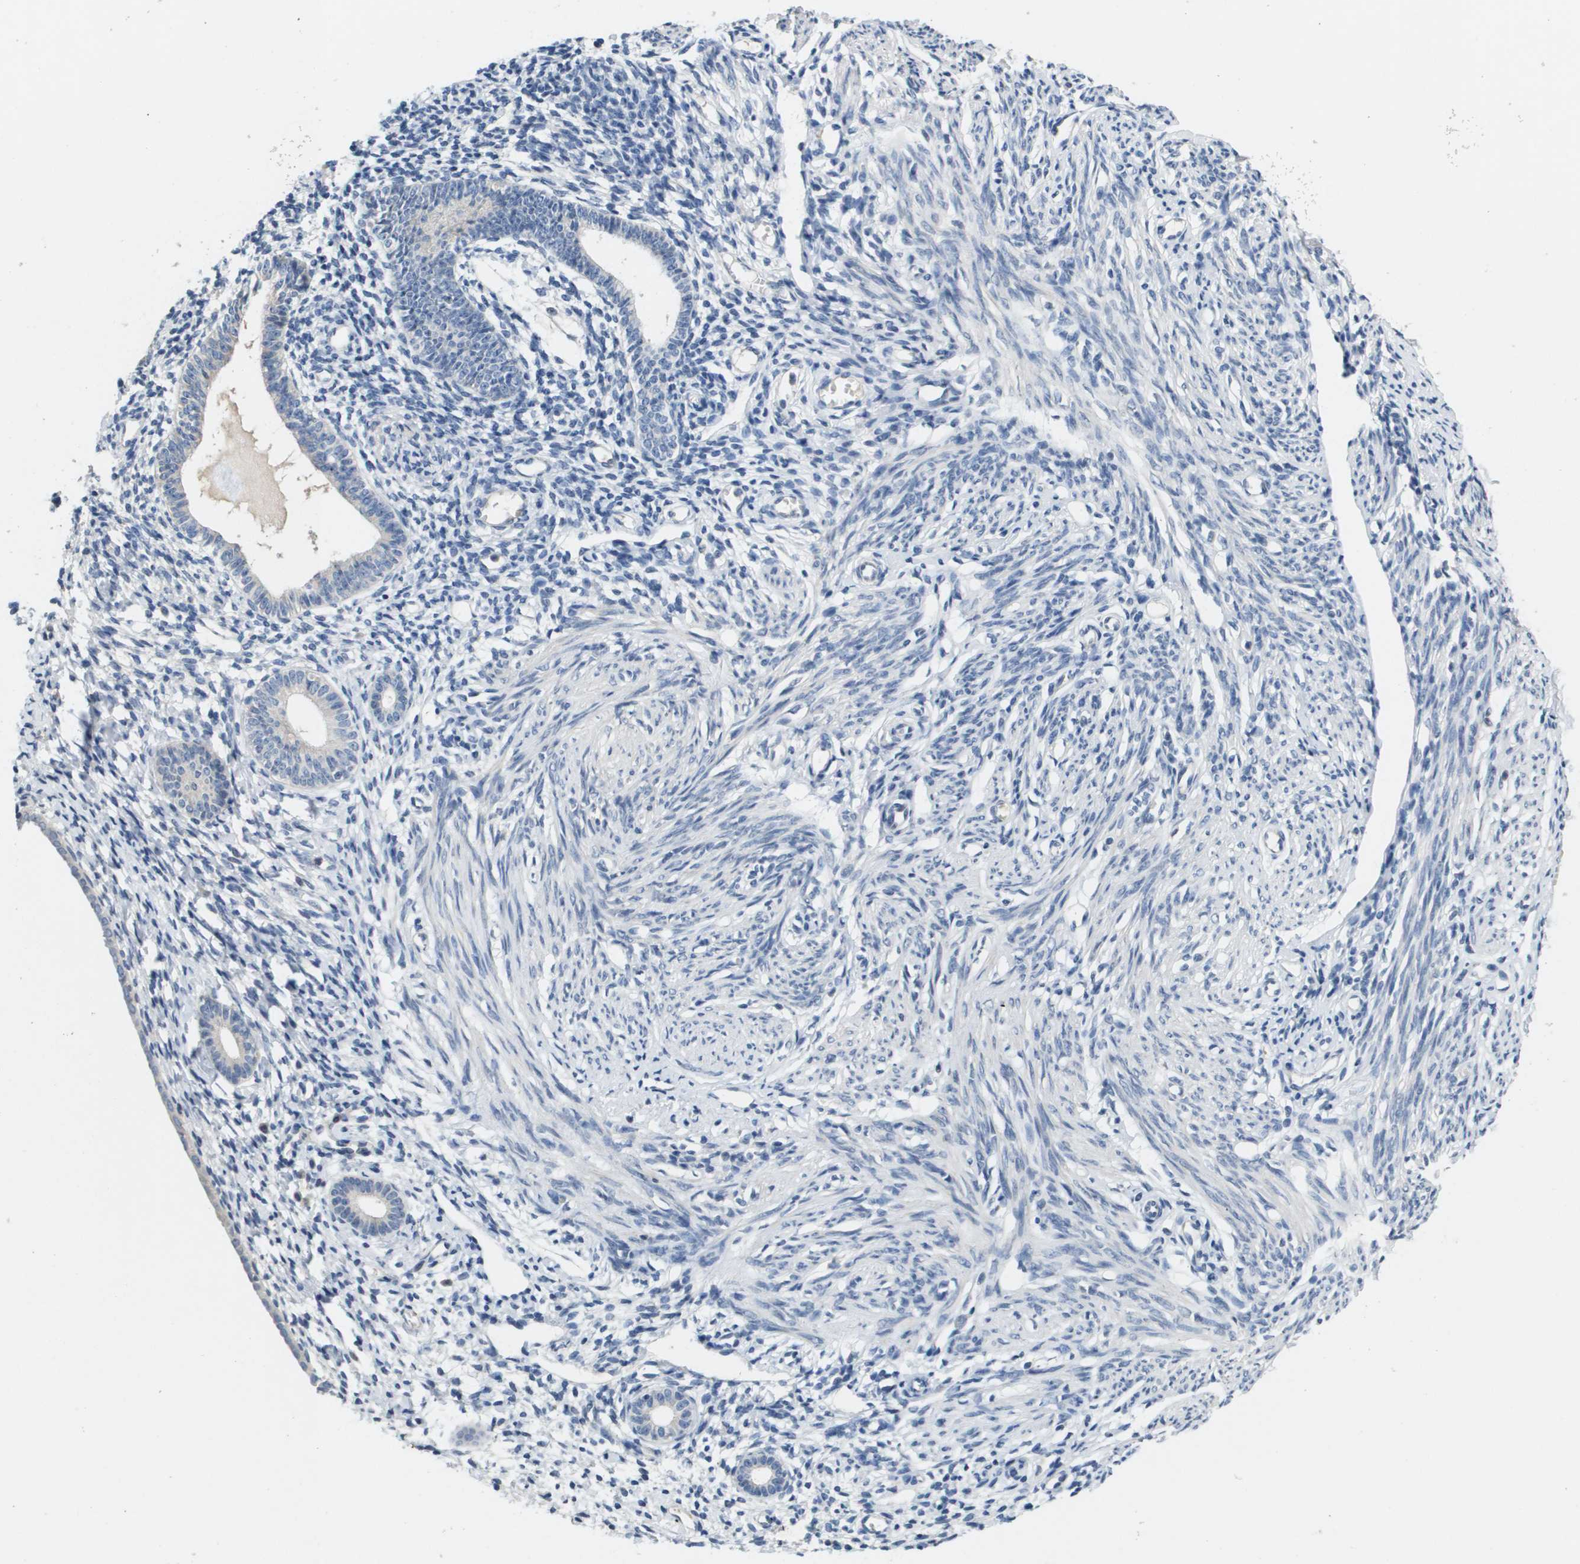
{"staining": {"intensity": "negative", "quantity": "none", "location": "none"}, "tissue": "endometrium", "cell_type": "Cells in endometrial stroma", "image_type": "normal", "snomed": [{"axis": "morphology", "description": "Normal tissue, NOS"}, {"axis": "topography", "description": "Endometrium"}], "caption": "This is an immunohistochemistry (IHC) image of normal human endometrium. There is no expression in cells in endometrial stroma.", "gene": "CAPN11", "patient": {"sex": "female", "age": 71}}